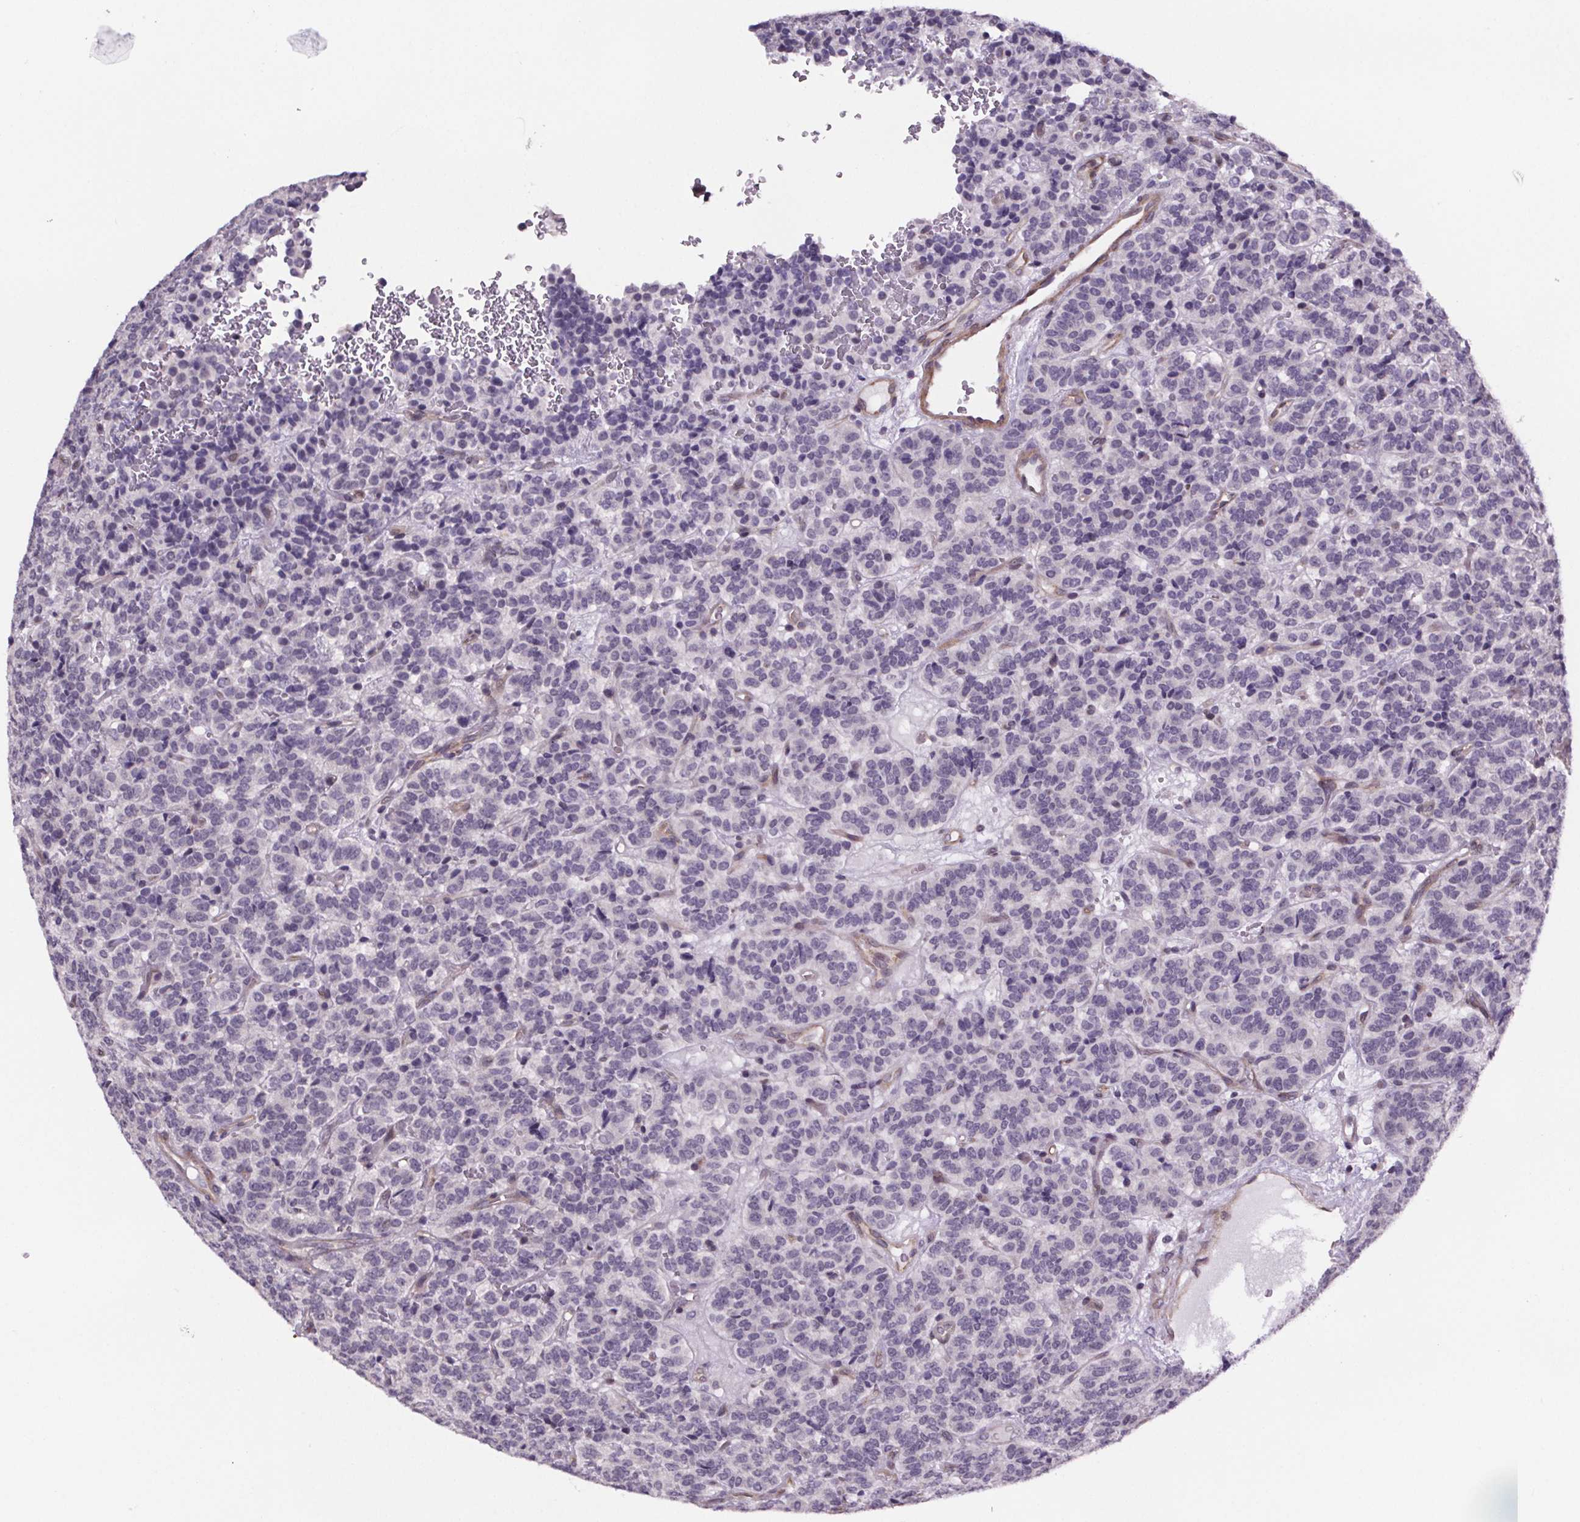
{"staining": {"intensity": "negative", "quantity": "none", "location": "none"}, "tissue": "carcinoid", "cell_type": "Tumor cells", "image_type": "cancer", "snomed": [{"axis": "morphology", "description": "Carcinoid, malignant, NOS"}, {"axis": "topography", "description": "Pancreas"}], "caption": "Immunohistochemistry (IHC) micrograph of neoplastic tissue: carcinoid (malignant) stained with DAB exhibits no significant protein staining in tumor cells.", "gene": "TTC12", "patient": {"sex": "male", "age": 36}}